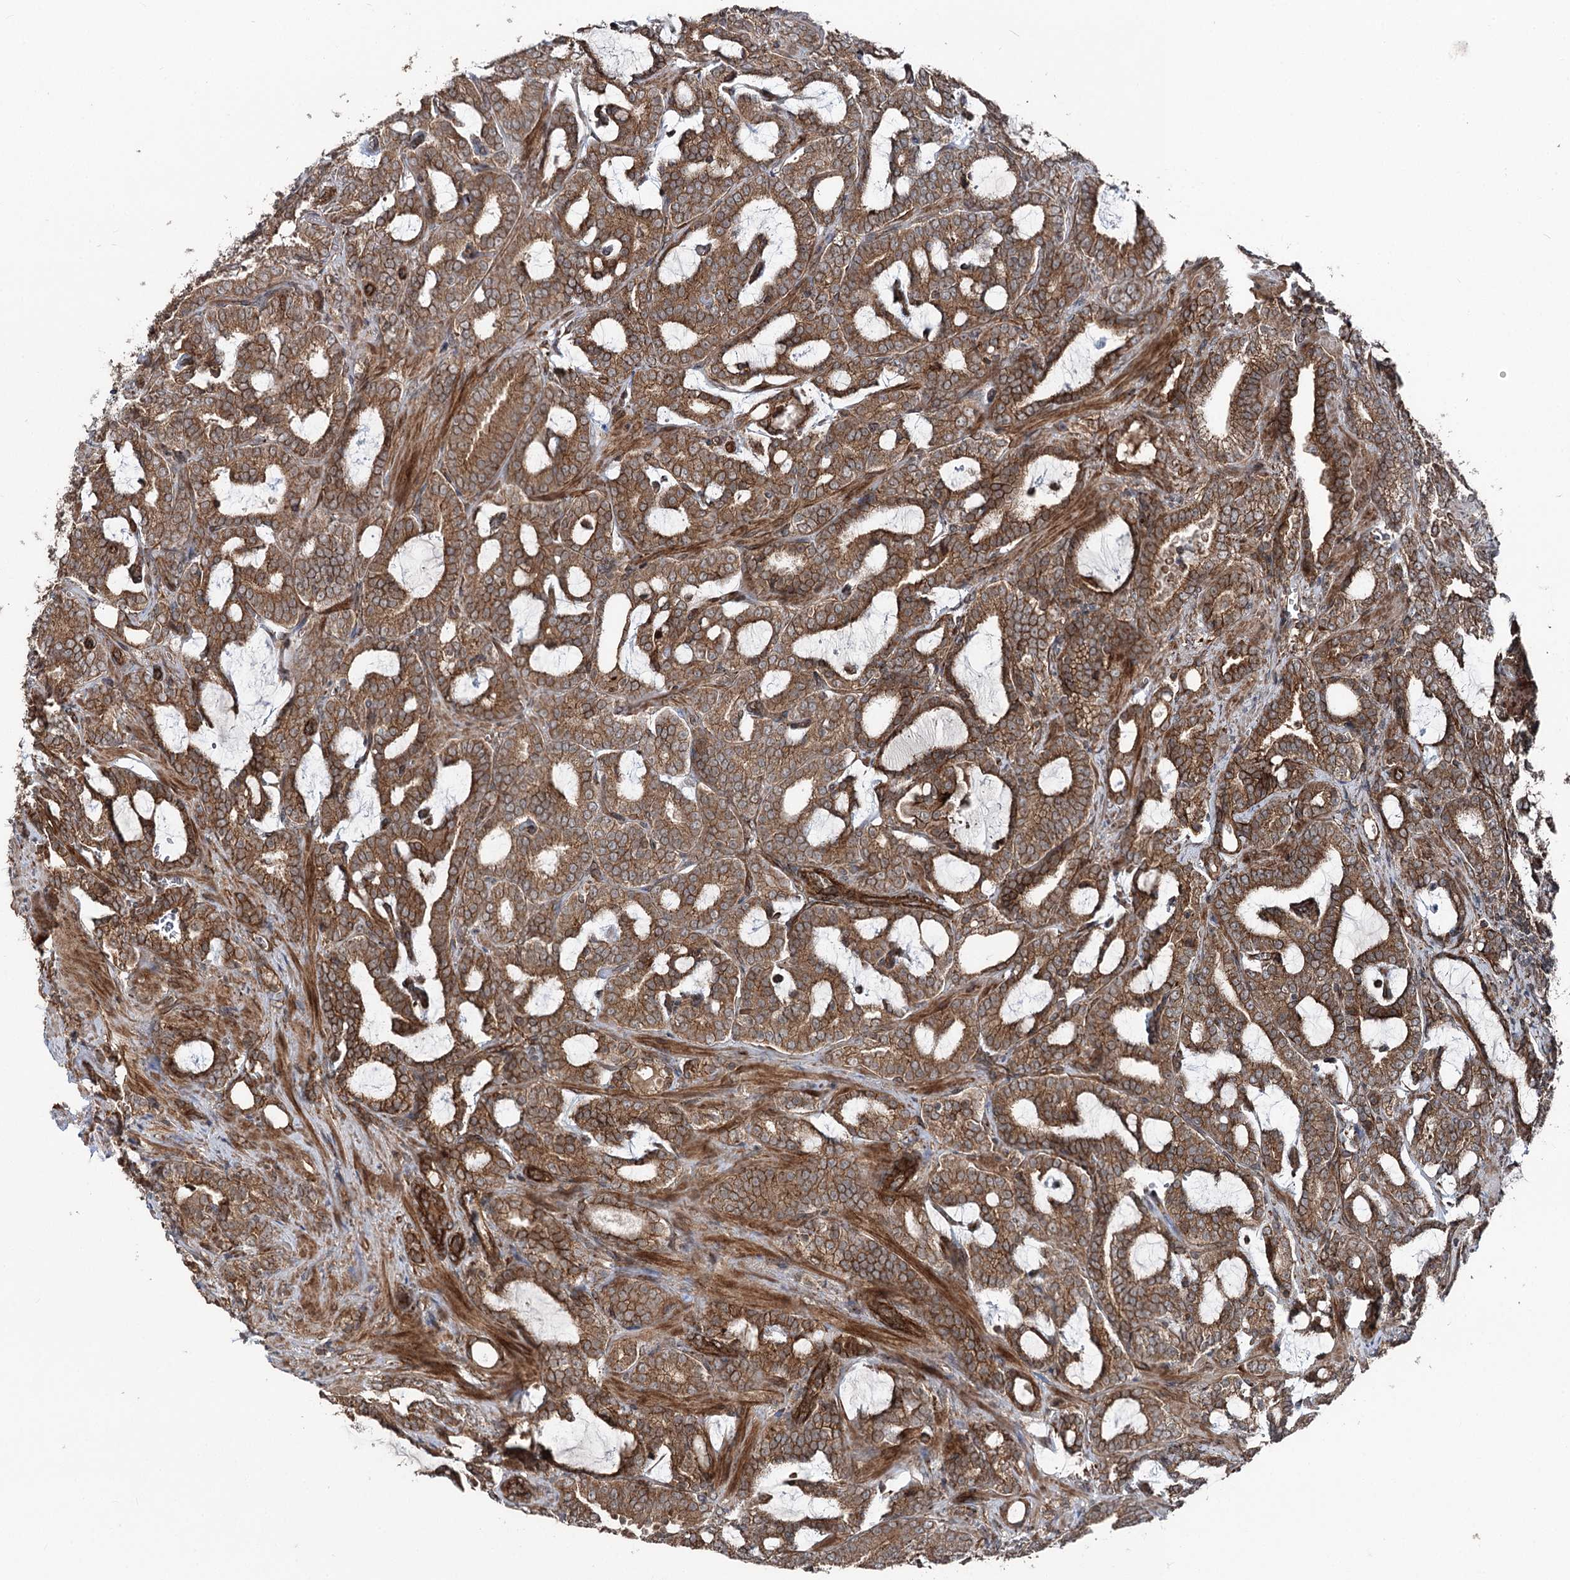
{"staining": {"intensity": "moderate", "quantity": ">75%", "location": "cytoplasmic/membranous"}, "tissue": "prostate cancer", "cell_type": "Tumor cells", "image_type": "cancer", "snomed": [{"axis": "morphology", "description": "Adenocarcinoma, High grade"}, {"axis": "topography", "description": "Prostate and seminal vesicle, NOS"}], "caption": "This is a photomicrograph of immunohistochemistry (IHC) staining of prostate cancer (adenocarcinoma (high-grade)), which shows moderate expression in the cytoplasmic/membranous of tumor cells.", "gene": "ITFG2", "patient": {"sex": "male", "age": 67}}